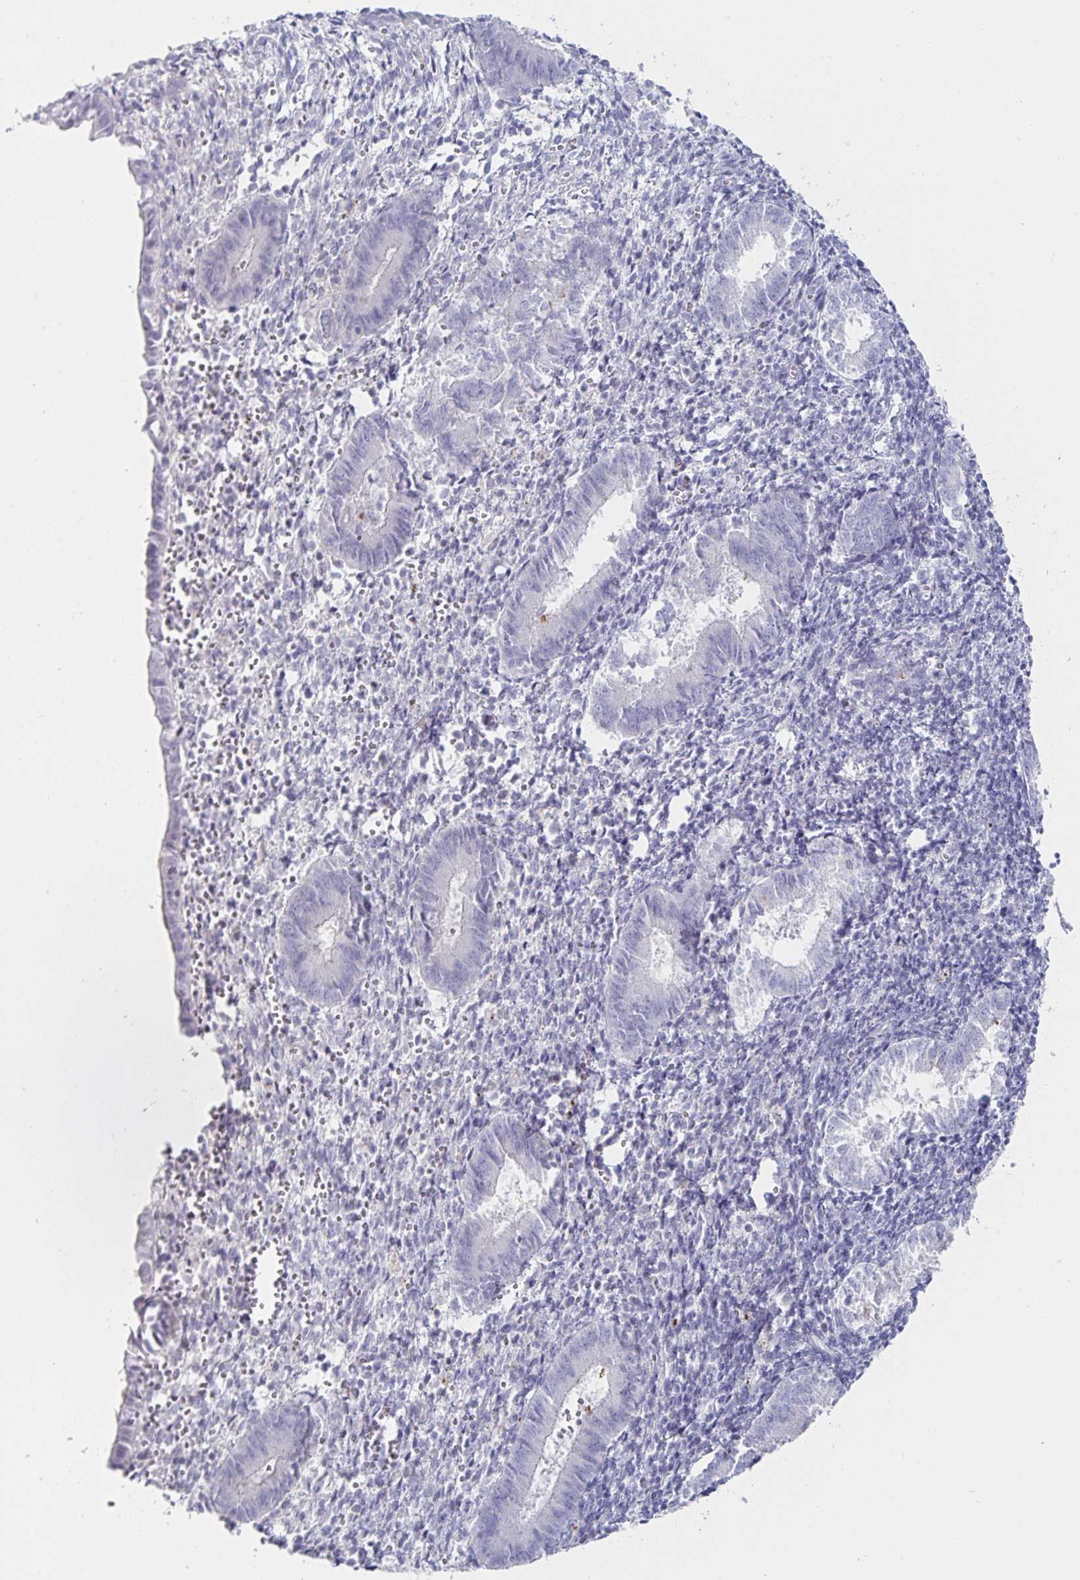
{"staining": {"intensity": "negative", "quantity": "none", "location": "none"}, "tissue": "endometrium", "cell_type": "Cells in endometrial stroma", "image_type": "normal", "snomed": [{"axis": "morphology", "description": "Normal tissue, NOS"}, {"axis": "topography", "description": "Endometrium"}], "caption": "Immunohistochemical staining of benign human endometrium displays no significant positivity in cells in endometrial stroma. (Stains: DAB (3,3'-diaminobenzidine) immunohistochemistry with hematoxylin counter stain, Microscopy: brightfield microscopy at high magnification).", "gene": "SFTPA1", "patient": {"sex": "female", "age": 25}}